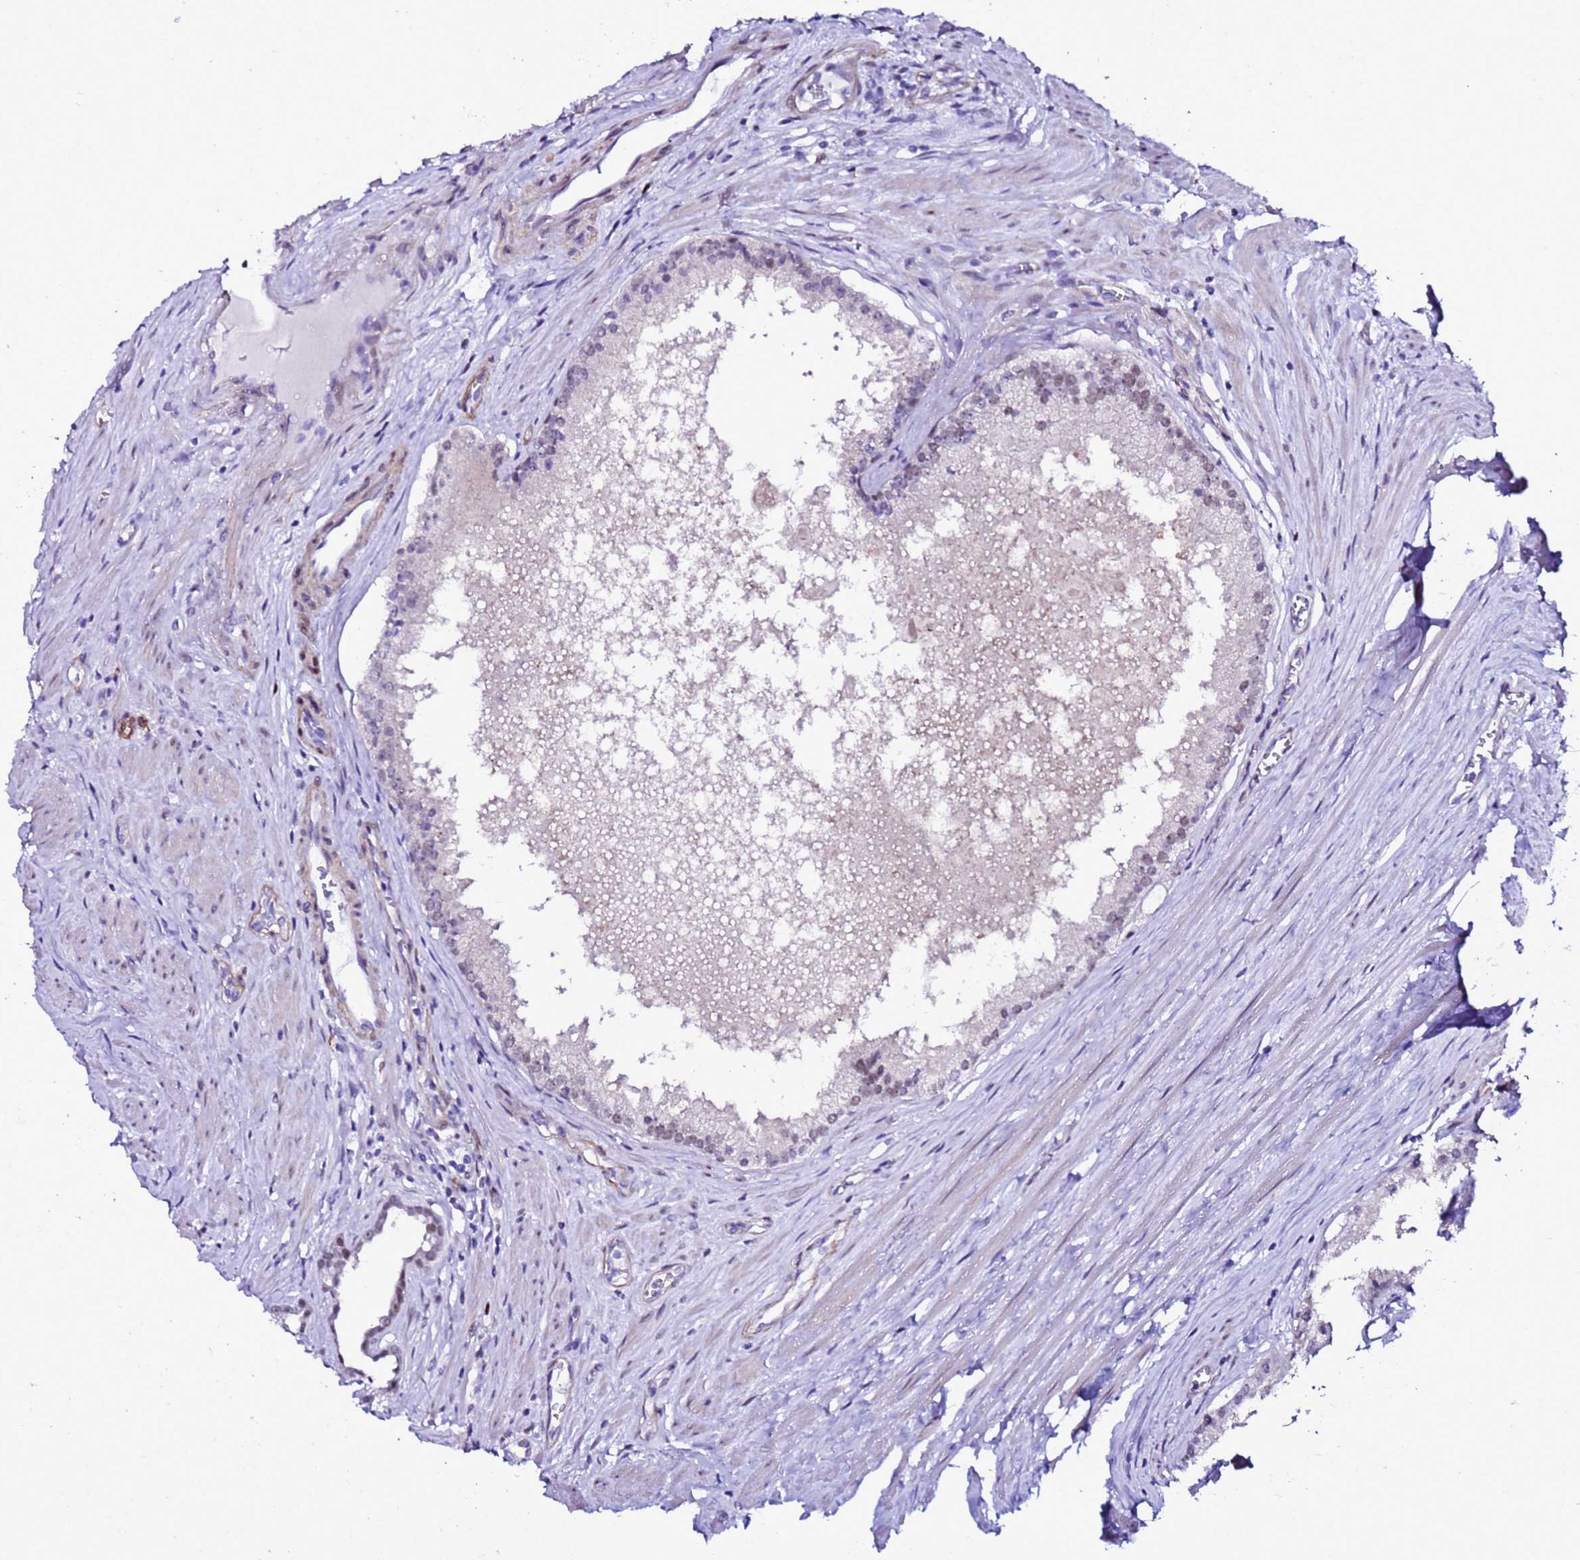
{"staining": {"intensity": "weak", "quantity": "<25%", "location": "nuclear"}, "tissue": "prostate cancer", "cell_type": "Tumor cells", "image_type": "cancer", "snomed": [{"axis": "morphology", "description": "Adenocarcinoma, High grade"}, {"axis": "topography", "description": "Prostate"}], "caption": "Tumor cells are negative for protein expression in human high-grade adenocarcinoma (prostate).", "gene": "BCL7A", "patient": {"sex": "male", "age": 68}}